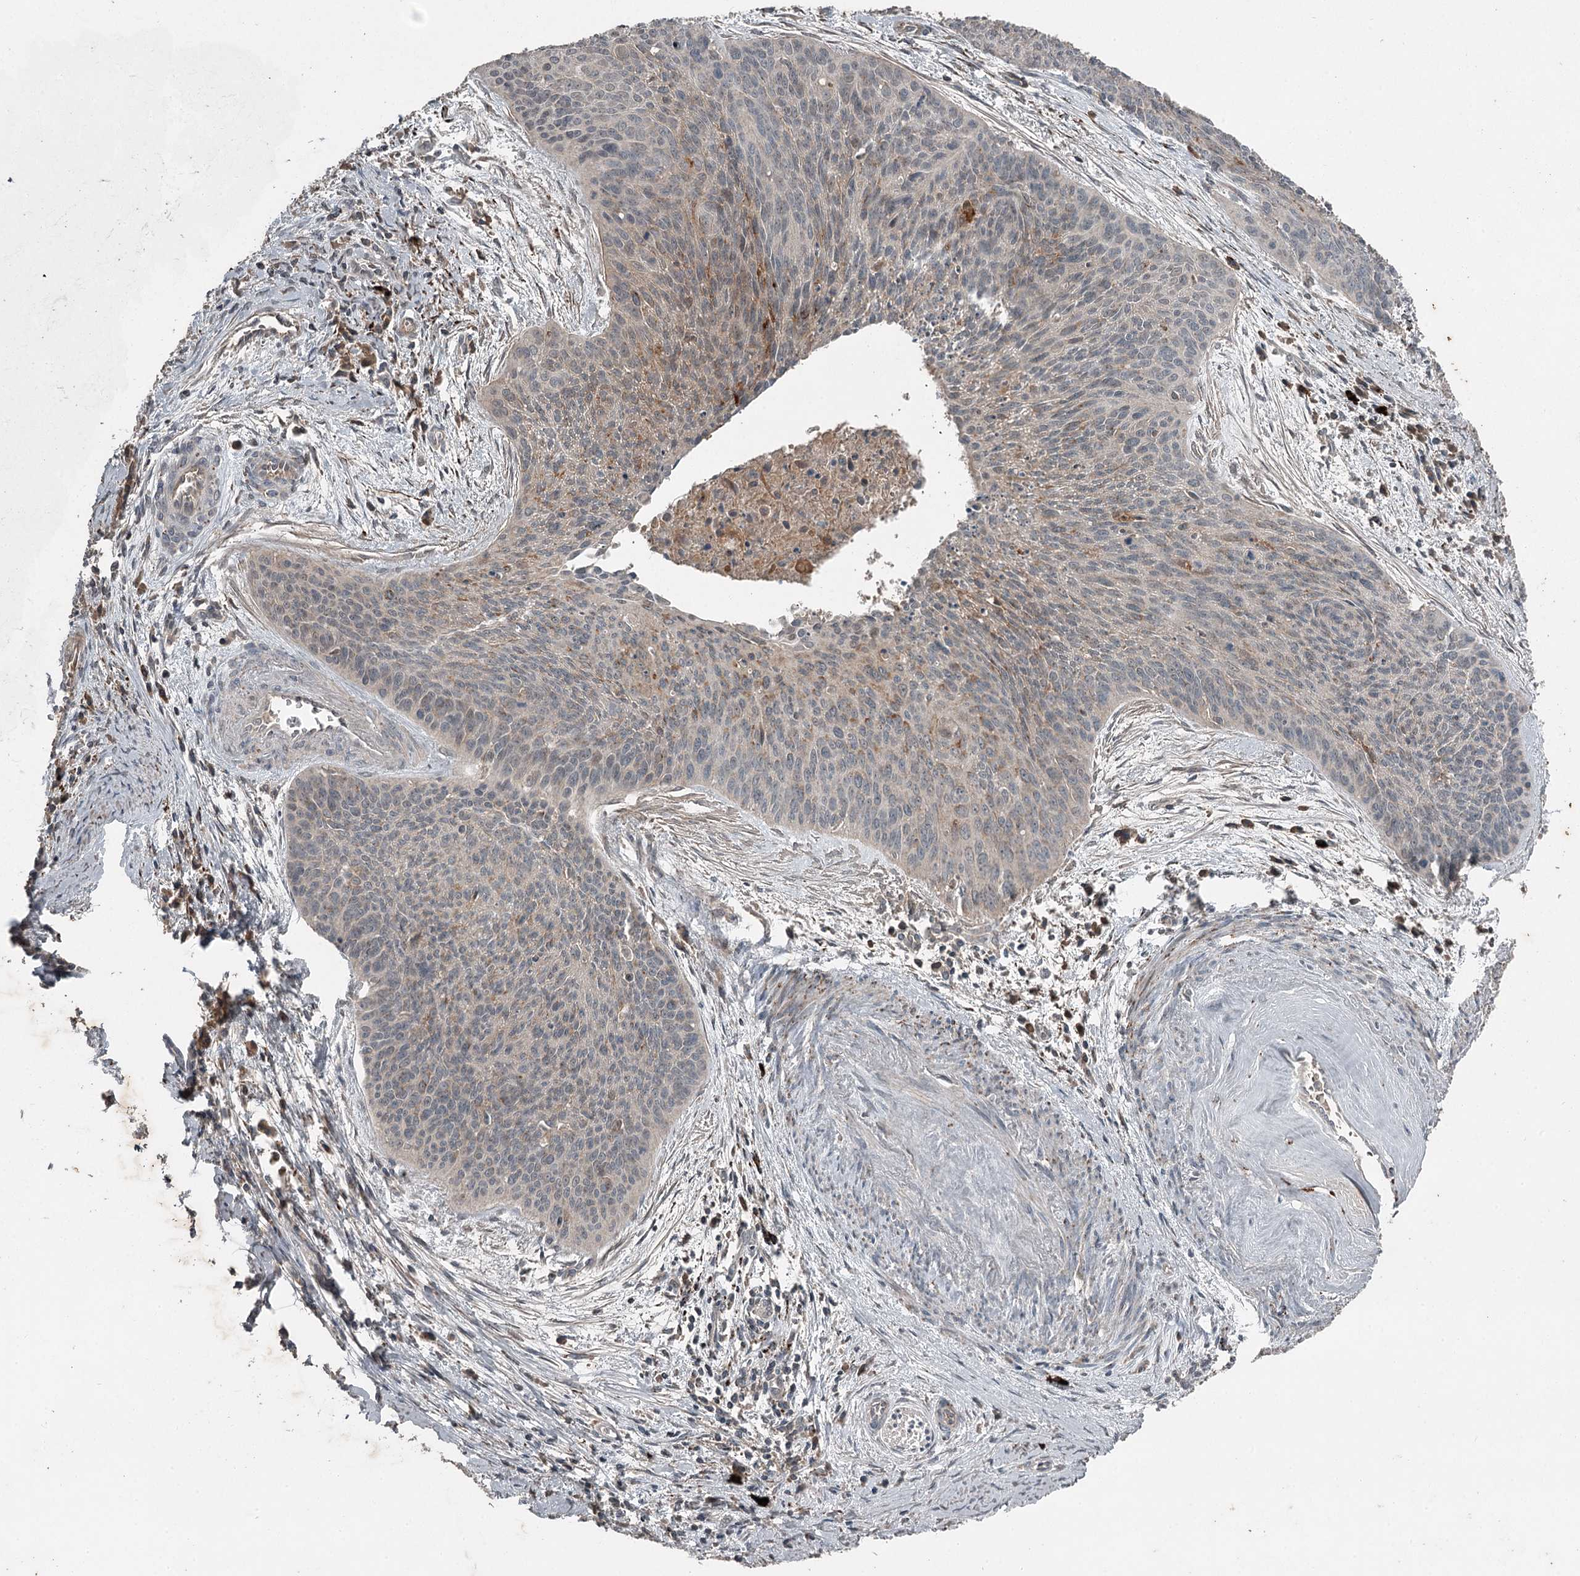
{"staining": {"intensity": "weak", "quantity": "<25%", "location": "cytoplasmic/membranous"}, "tissue": "cervical cancer", "cell_type": "Tumor cells", "image_type": "cancer", "snomed": [{"axis": "morphology", "description": "Squamous cell carcinoma, NOS"}, {"axis": "topography", "description": "Cervix"}], "caption": "Cervical squamous cell carcinoma was stained to show a protein in brown. There is no significant expression in tumor cells.", "gene": "SLC39A8", "patient": {"sex": "female", "age": 55}}